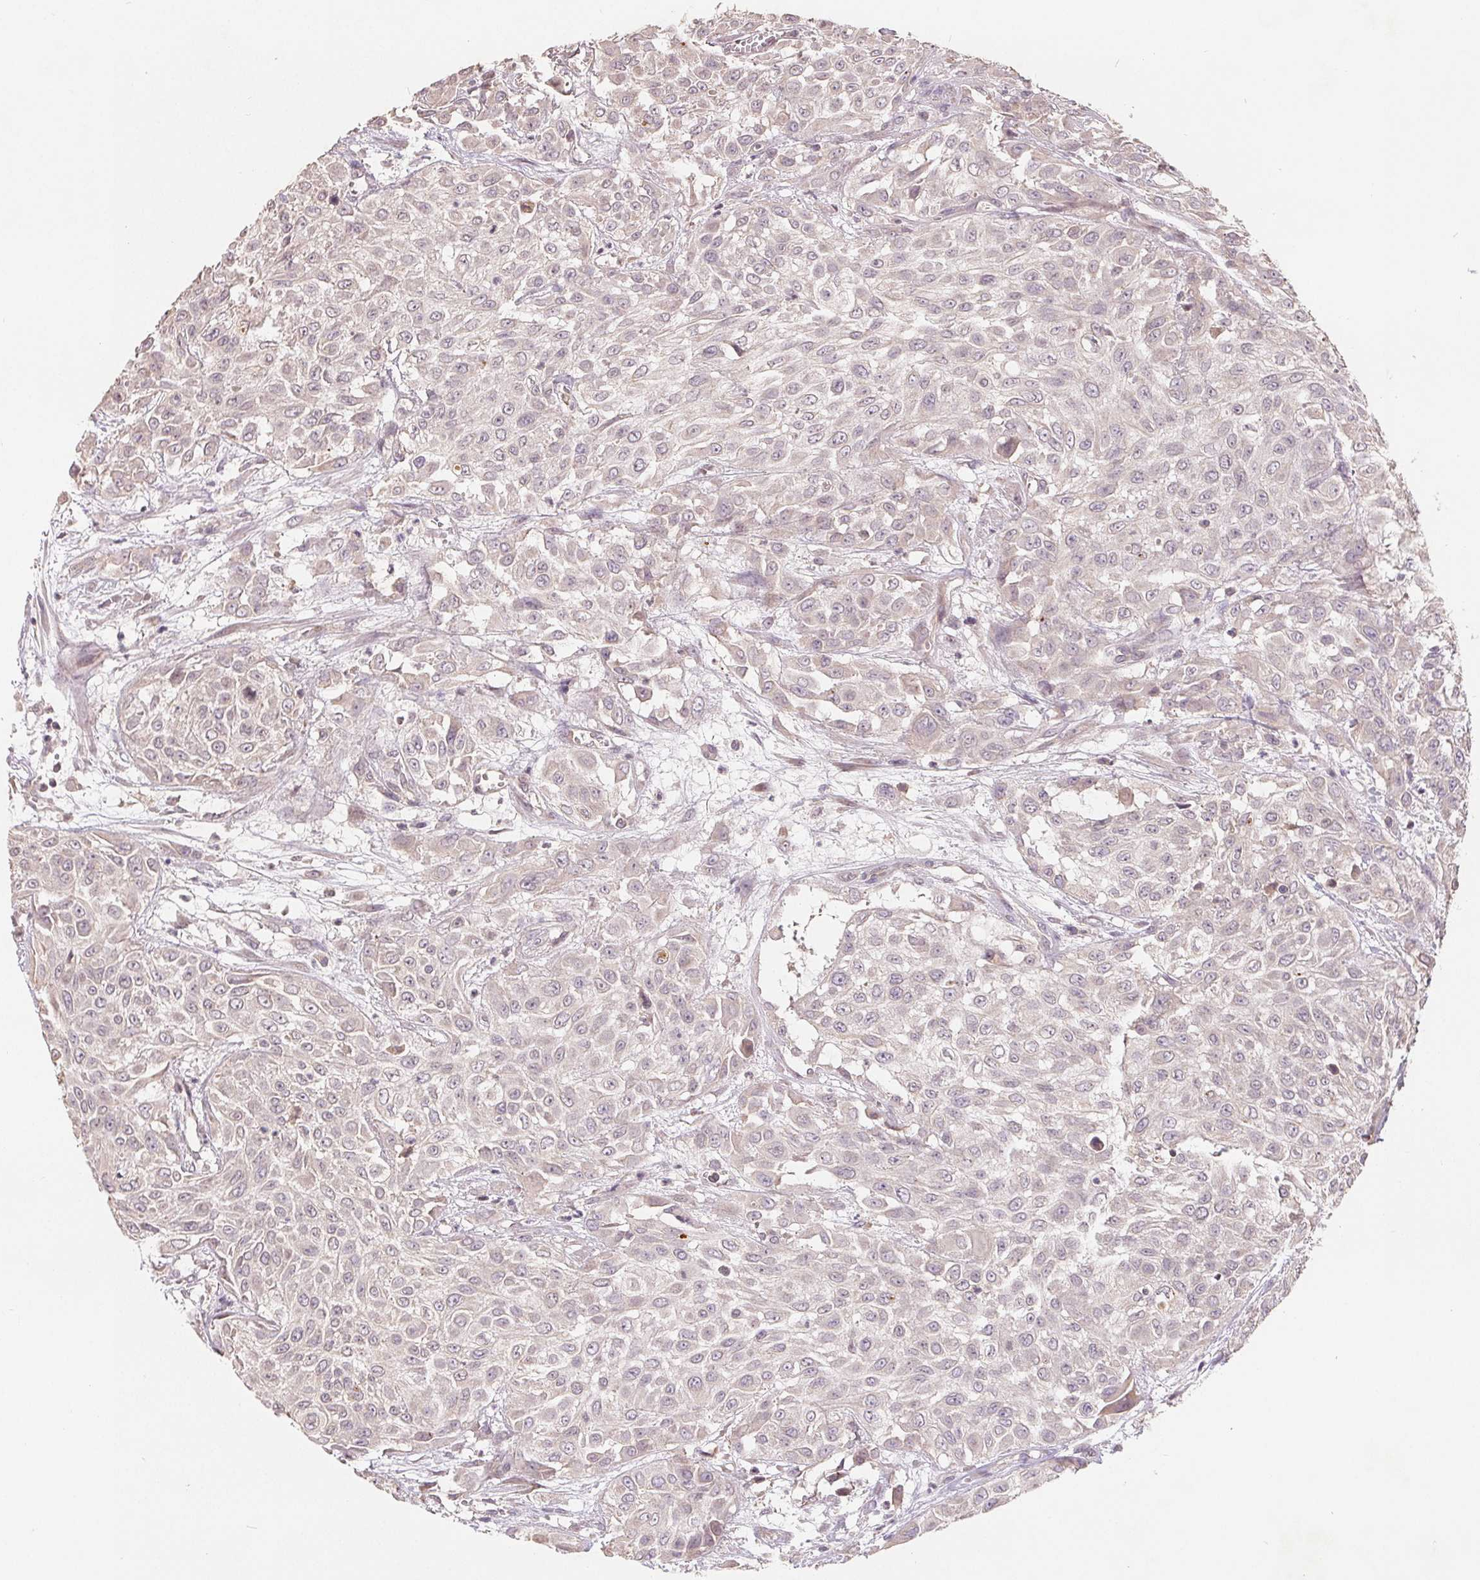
{"staining": {"intensity": "negative", "quantity": "none", "location": "none"}, "tissue": "urothelial cancer", "cell_type": "Tumor cells", "image_type": "cancer", "snomed": [{"axis": "morphology", "description": "Urothelial carcinoma, High grade"}, {"axis": "topography", "description": "Urinary bladder"}], "caption": "Tumor cells are negative for protein expression in human urothelial cancer. (Immunohistochemistry (ihc), brightfield microscopy, high magnification).", "gene": "CDIPT", "patient": {"sex": "male", "age": 57}}